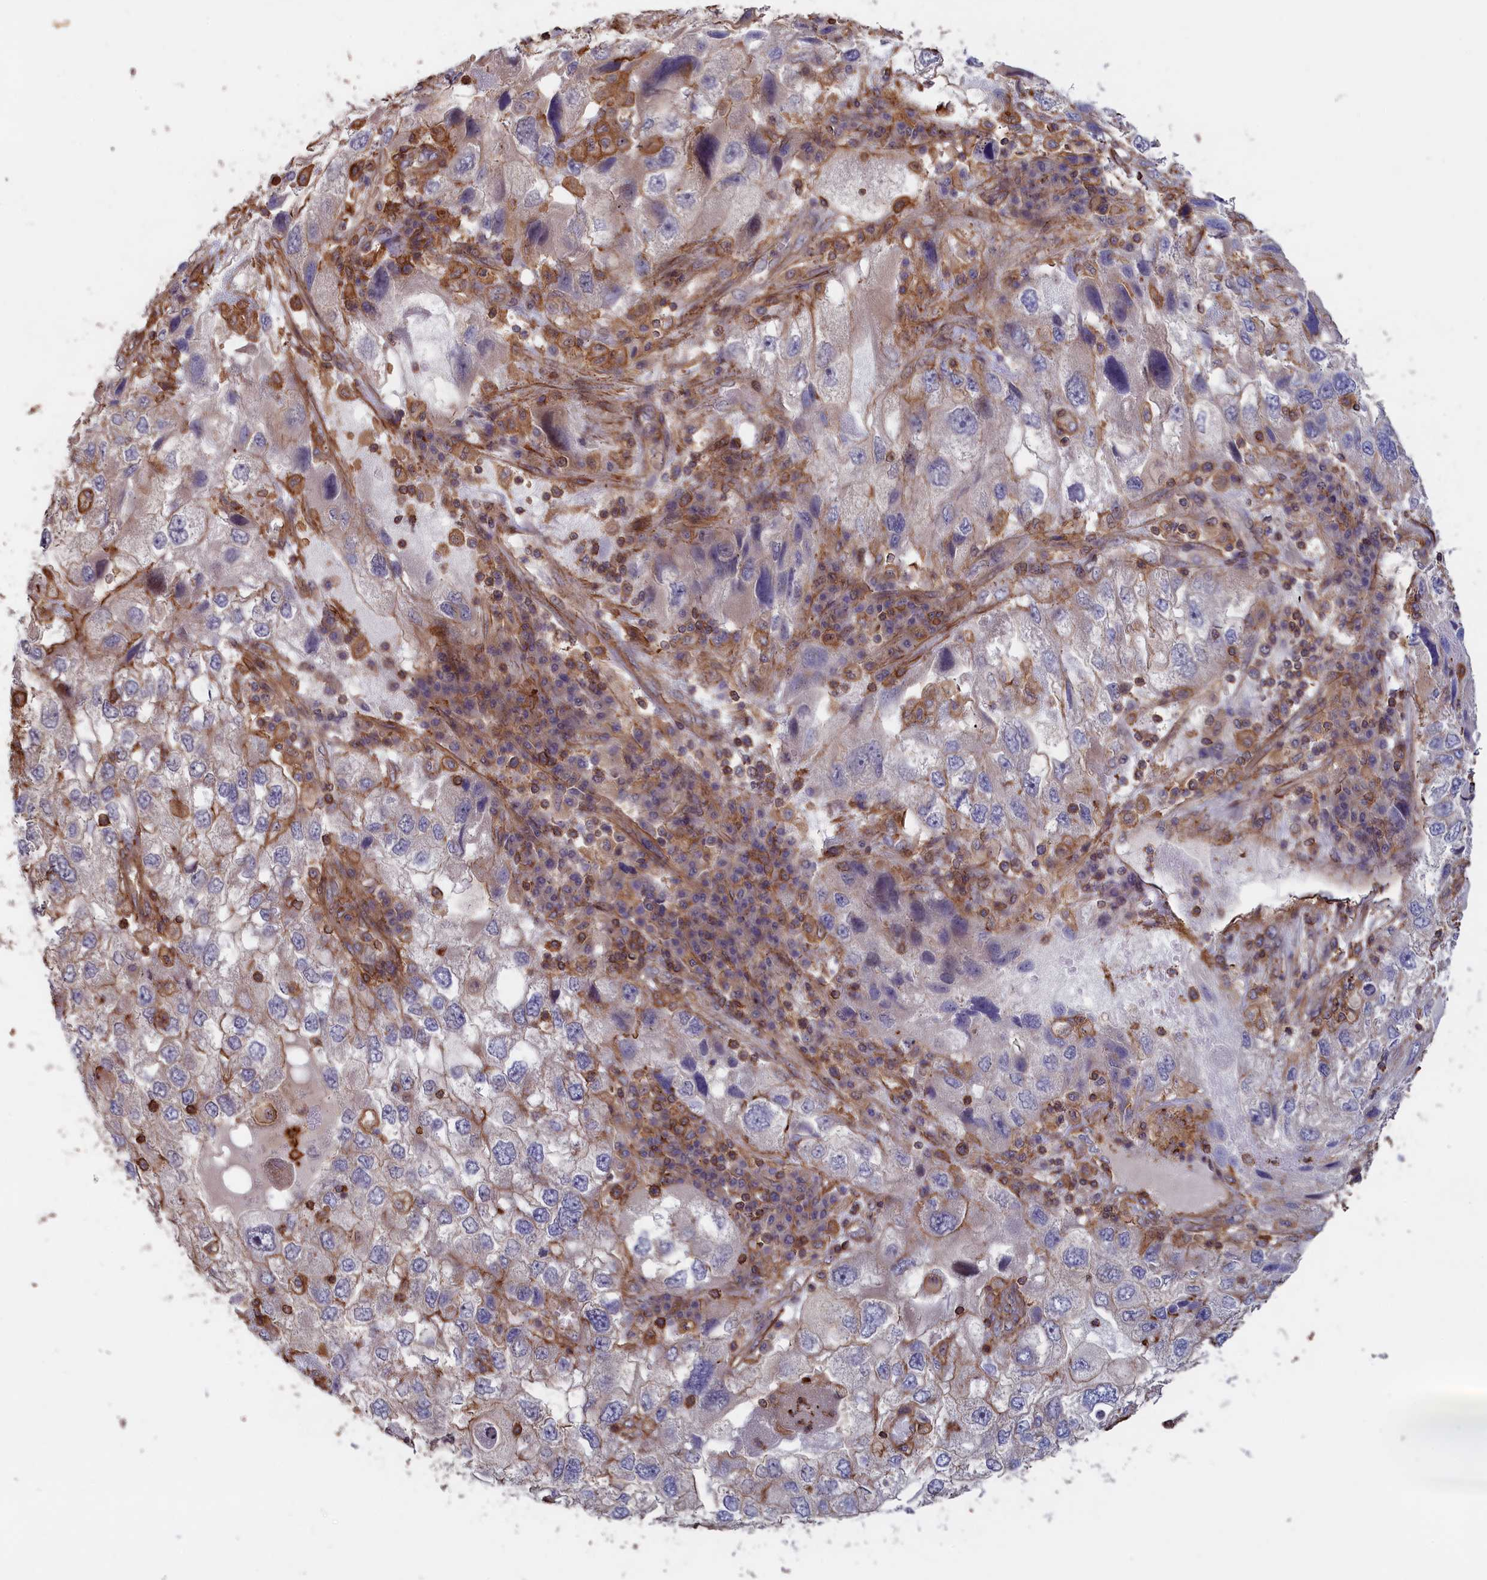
{"staining": {"intensity": "moderate", "quantity": "<25%", "location": "cytoplasmic/membranous"}, "tissue": "endometrial cancer", "cell_type": "Tumor cells", "image_type": "cancer", "snomed": [{"axis": "morphology", "description": "Adenocarcinoma, NOS"}, {"axis": "topography", "description": "Endometrium"}], "caption": "Endometrial cancer tissue shows moderate cytoplasmic/membranous staining in approximately <25% of tumor cells, visualized by immunohistochemistry.", "gene": "ANKRD27", "patient": {"sex": "female", "age": 49}}